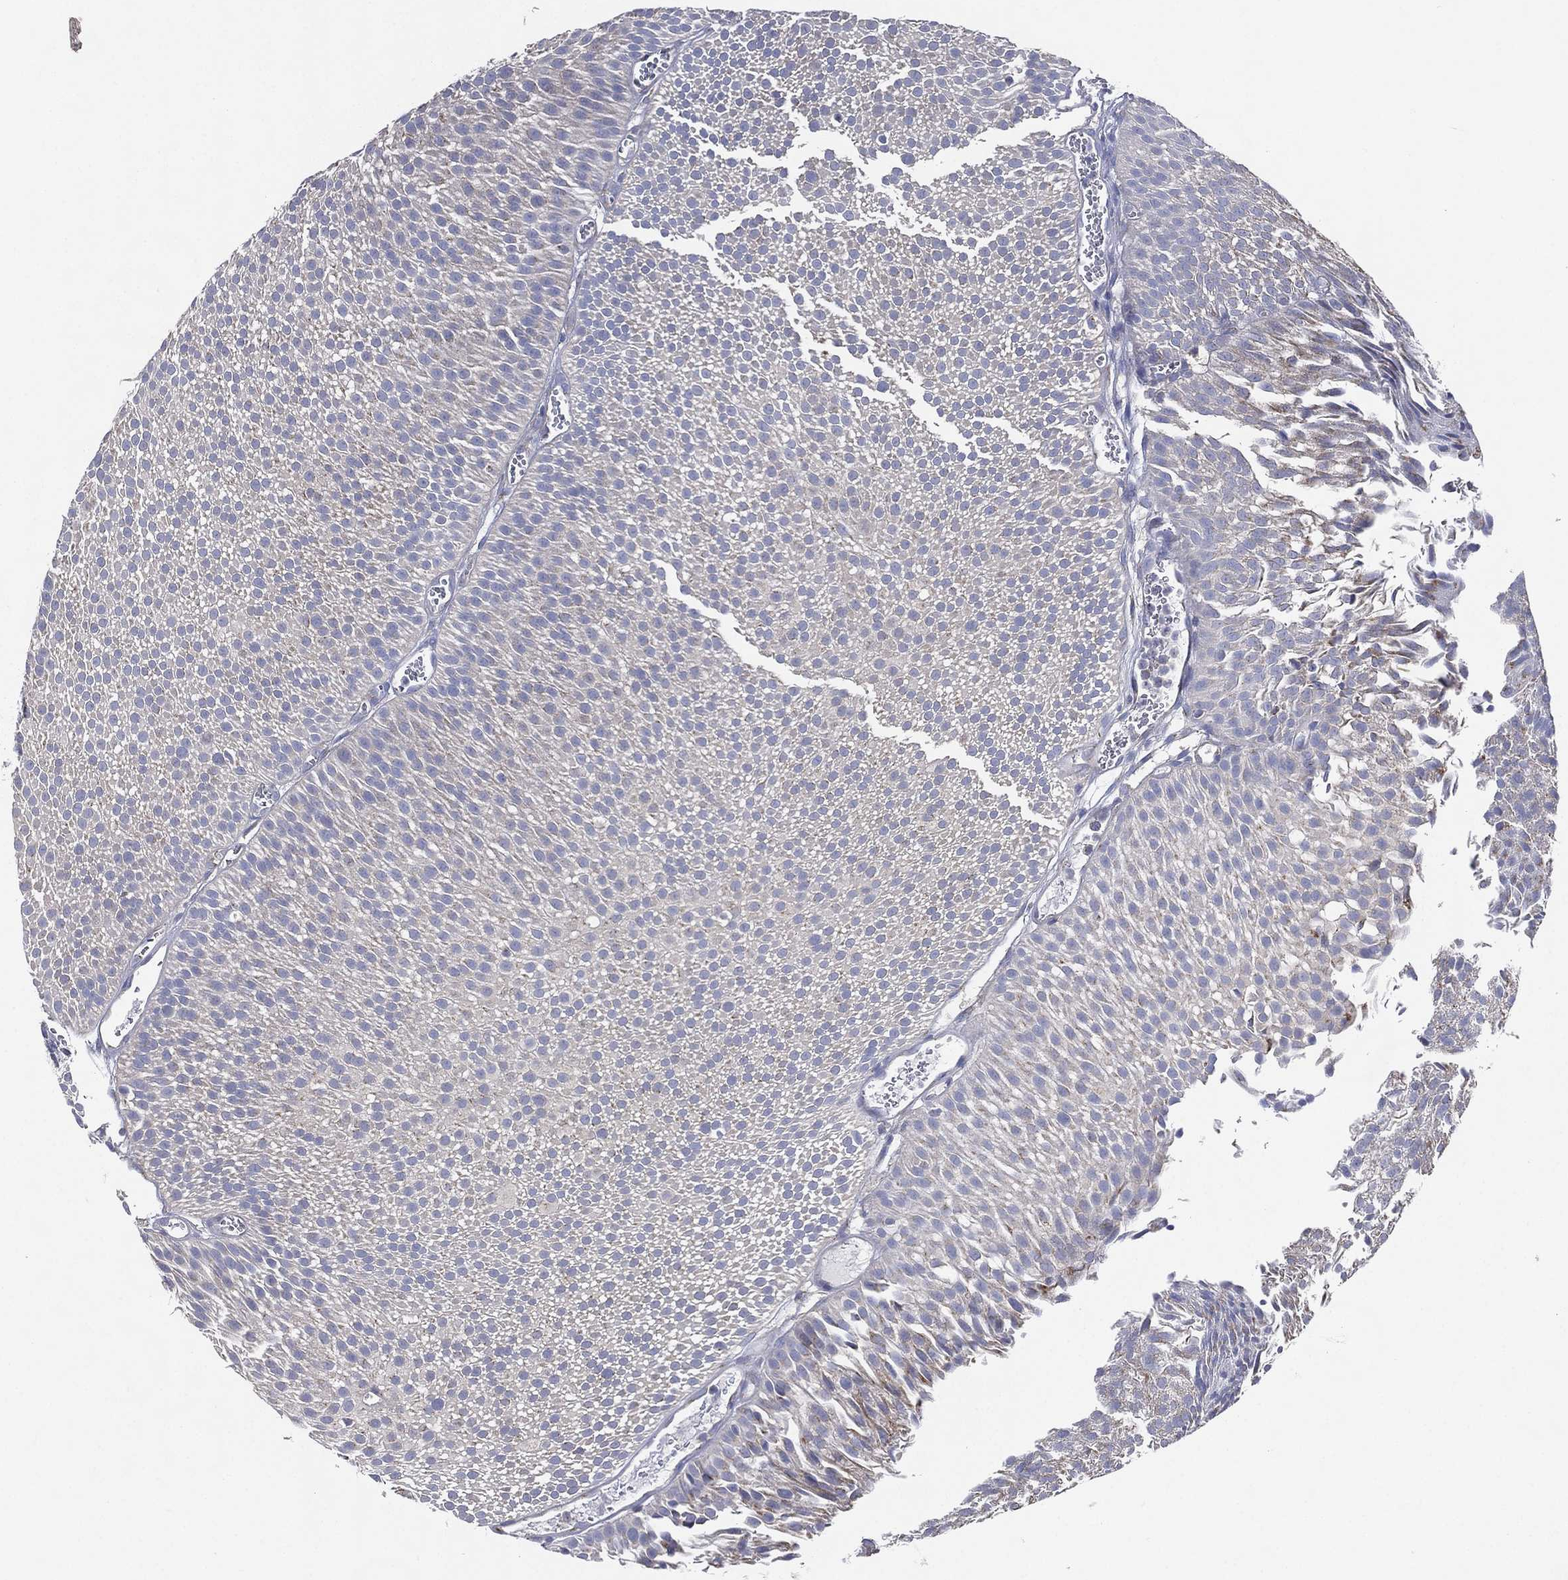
{"staining": {"intensity": "negative", "quantity": "none", "location": "none"}, "tissue": "urothelial cancer", "cell_type": "Tumor cells", "image_type": "cancer", "snomed": [{"axis": "morphology", "description": "Urothelial carcinoma, Low grade"}, {"axis": "topography", "description": "Urinary bladder"}], "caption": "The image shows no staining of tumor cells in urothelial cancer.", "gene": "ATP8A2", "patient": {"sex": "male", "age": 65}}